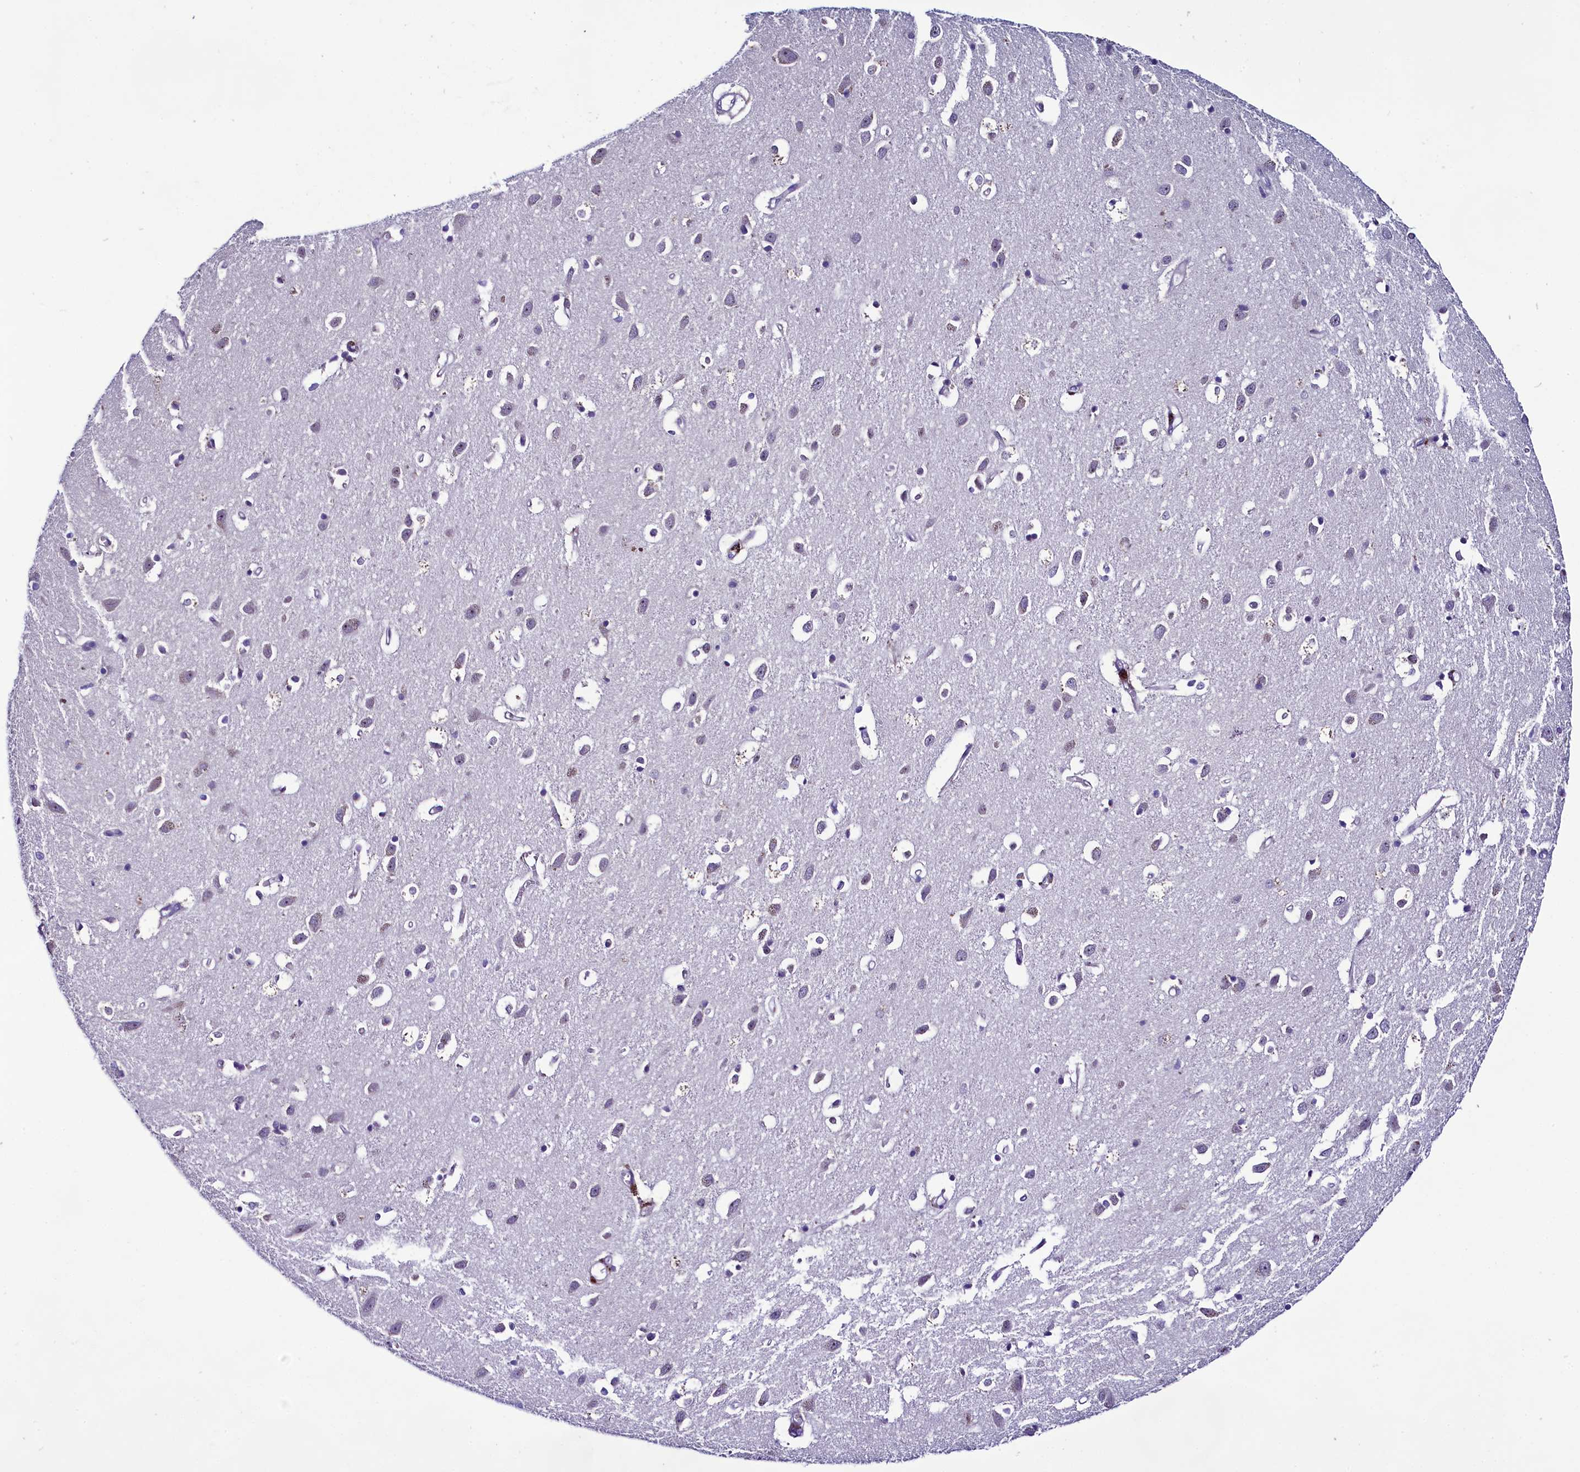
{"staining": {"intensity": "negative", "quantity": "none", "location": "none"}, "tissue": "cerebral cortex", "cell_type": "Endothelial cells", "image_type": "normal", "snomed": [{"axis": "morphology", "description": "Normal tissue, NOS"}, {"axis": "topography", "description": "Cerebral cortex"}], "caption": "High power microscopy micrograph of an immunohistochemistry (IHC) histopathology image of unremarkable cerebral cortex, revealing no significant staining in endothelial cells.", "gene": "CCDC106", "patient": {"sex": "female", "age": 64}}